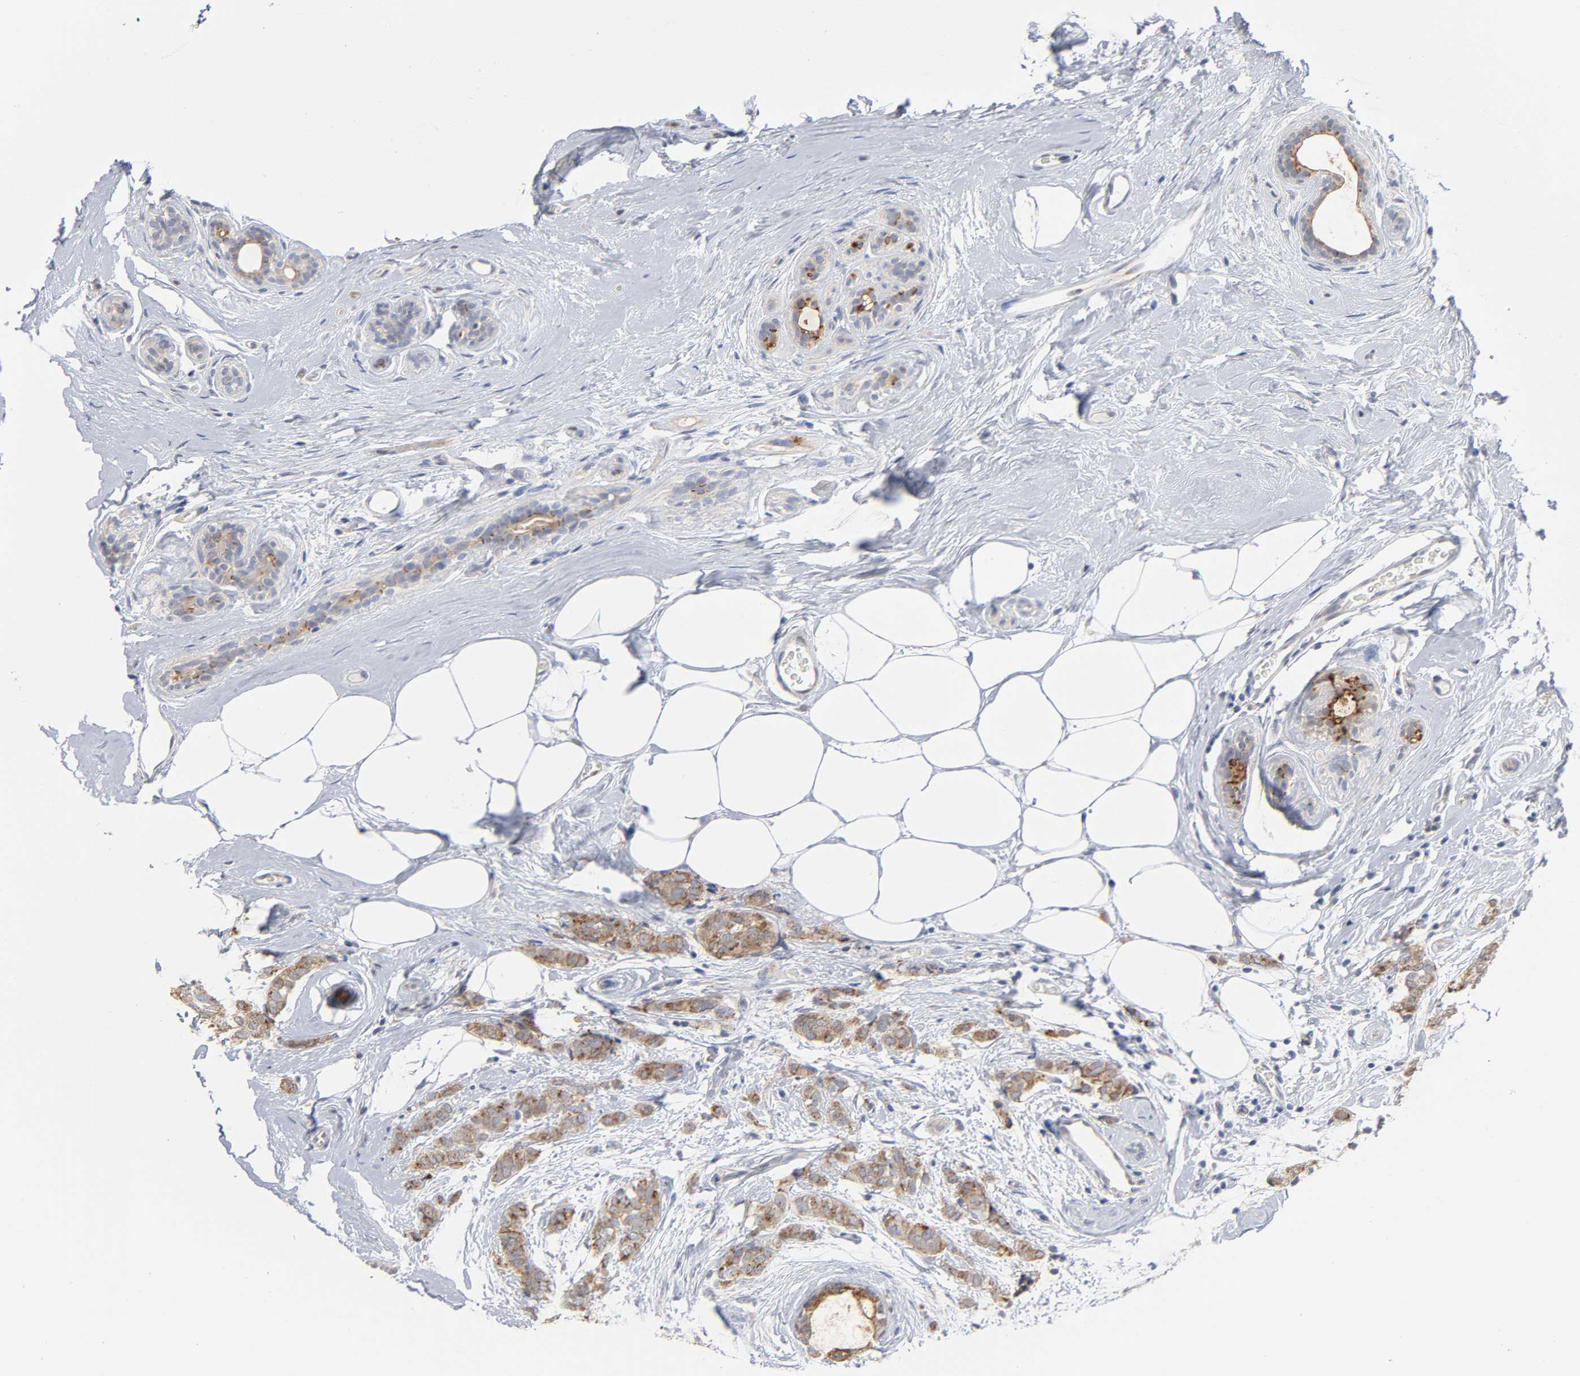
{"staining": {"intensity": "moderate", "quantity": ">75%", "location": "cytoplasmic/membranous"}, "tissue": "breast cancer", "cell_type": "Tumor cells", "image_type": "cancer", "snomed": [{"axis": "morphology", "description": "Lobular carcinoma"}, {"axis": "topography", "description": "Breast"}], "caption": "High-power microscopy captured an immunohistochemistry (IHC) histopathology image of breast cancer, revealing moderate cytoplasmic/membranous expression in about >75% of tumor cells. Nuclei are stained in blue.", "gene": "AK7", "patient": {"sex": "female", "age": 60}}